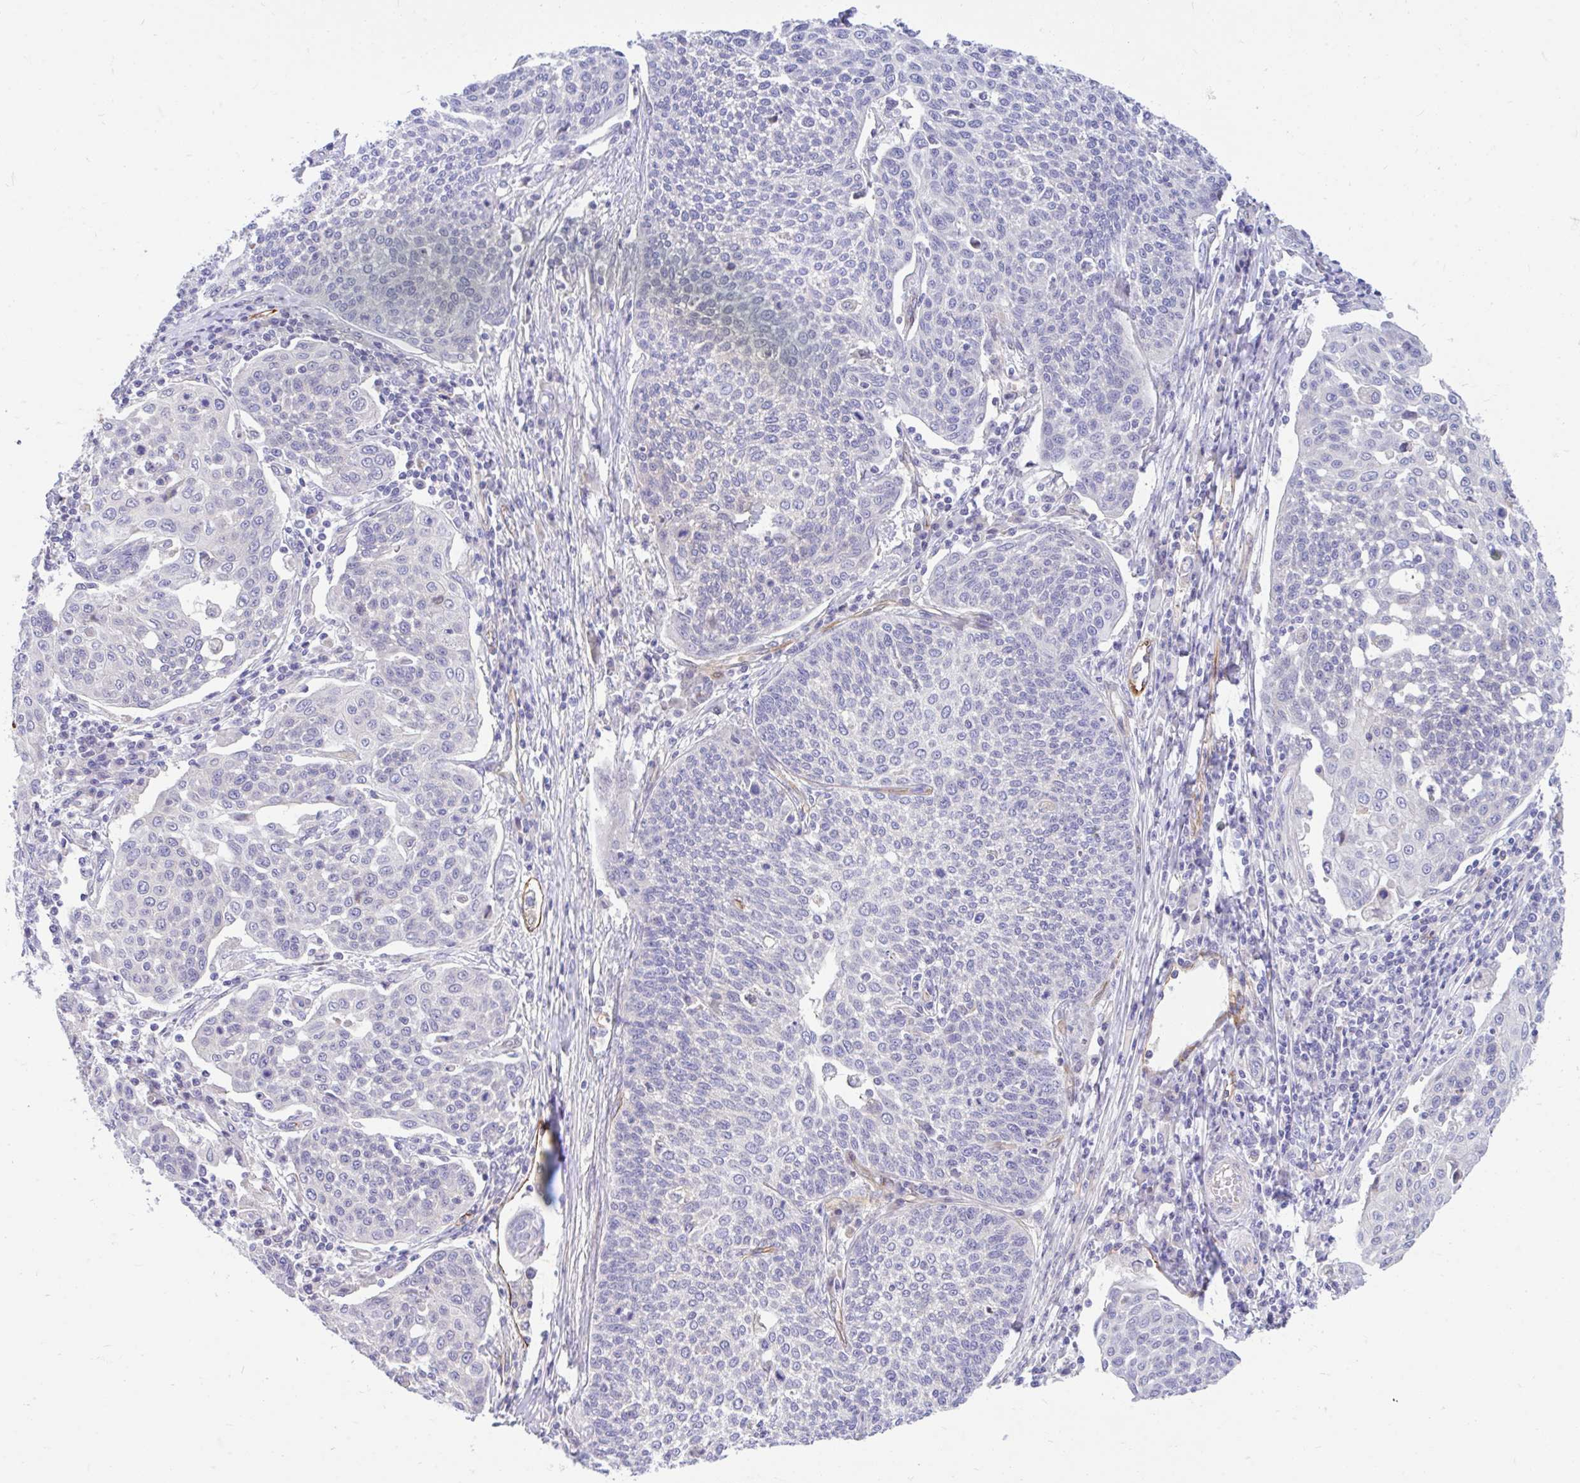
{"staining": {"intensity": "negative", "quantity": "none", "location": "none"}, "tissue": "cervical cancer", "cell_type": "Tumor cells", "image_type": "cancer", "snomed": [{"axis": "morphology", "description": "Squamous cell carcinoma, NOS"}, {"axis": "topography", "description": "Cervix"}], "caption": "DAB (3,3'-diaminobenzidine) immunohistochemical staining of cervical squamous cell carcinoma exhibits no significant positivity in tumor cells.", "gene": "ESPNL", "patient": {"sex": "female", "age": 34}}